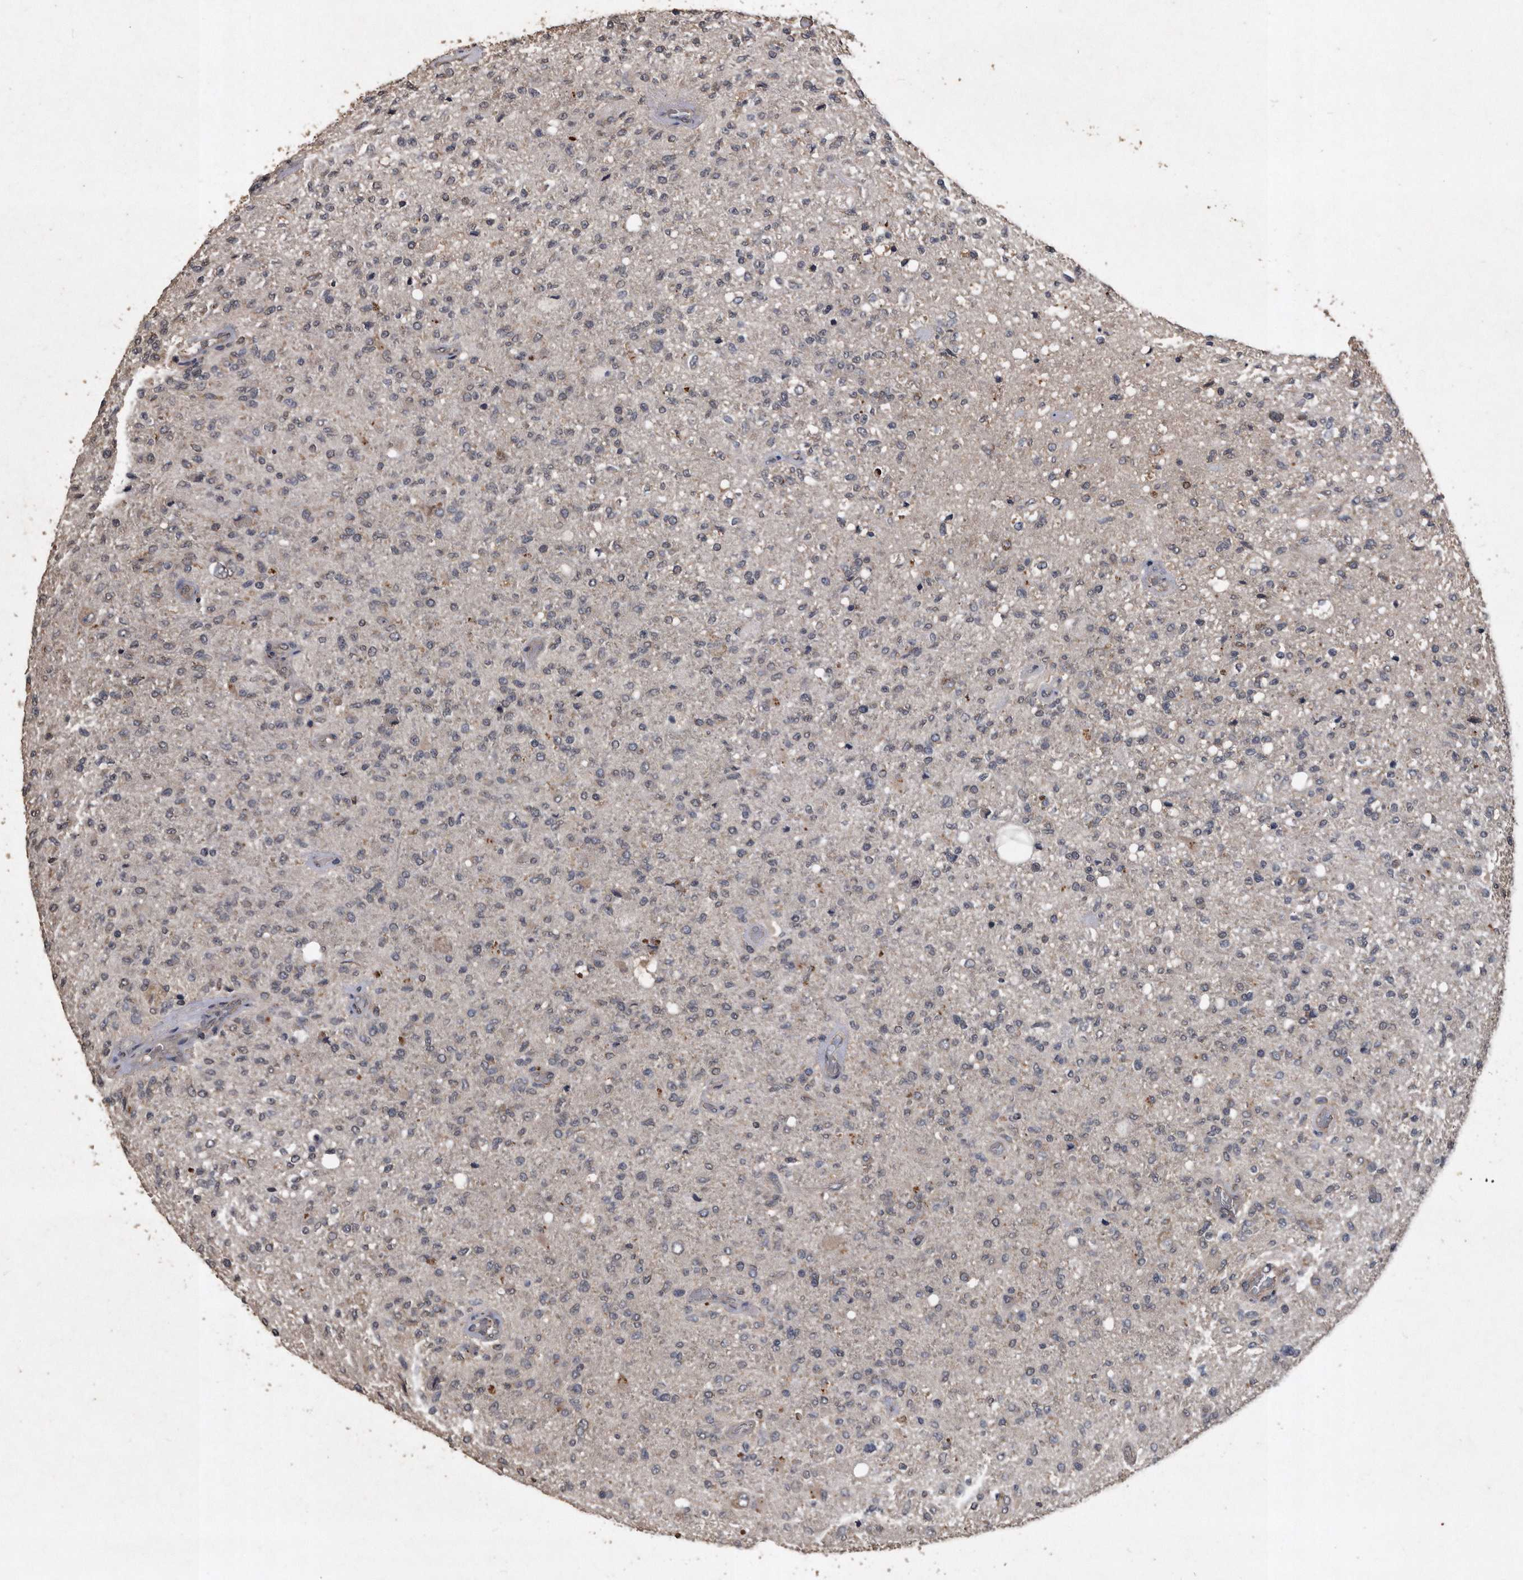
{"staining": {"intensity": "negative", "quantity": "none", "location": "none"}, "tissue": "glioma", "cell_type": "Tumor cells", "image_type": "cancer", "snomed": [{"axis": "morphology", "description": "Normal tissue, NOS"}, {"axis": "morphology", "description": "Glioma, malignant, High grade"}, {"axis": "topography", "description": "Cerebral cortex"}], "caption": "Tumor cells show no significant protein expression in glioma.", "gene": "NRBP1", "patient": {"sex": "male", "age": 77}}